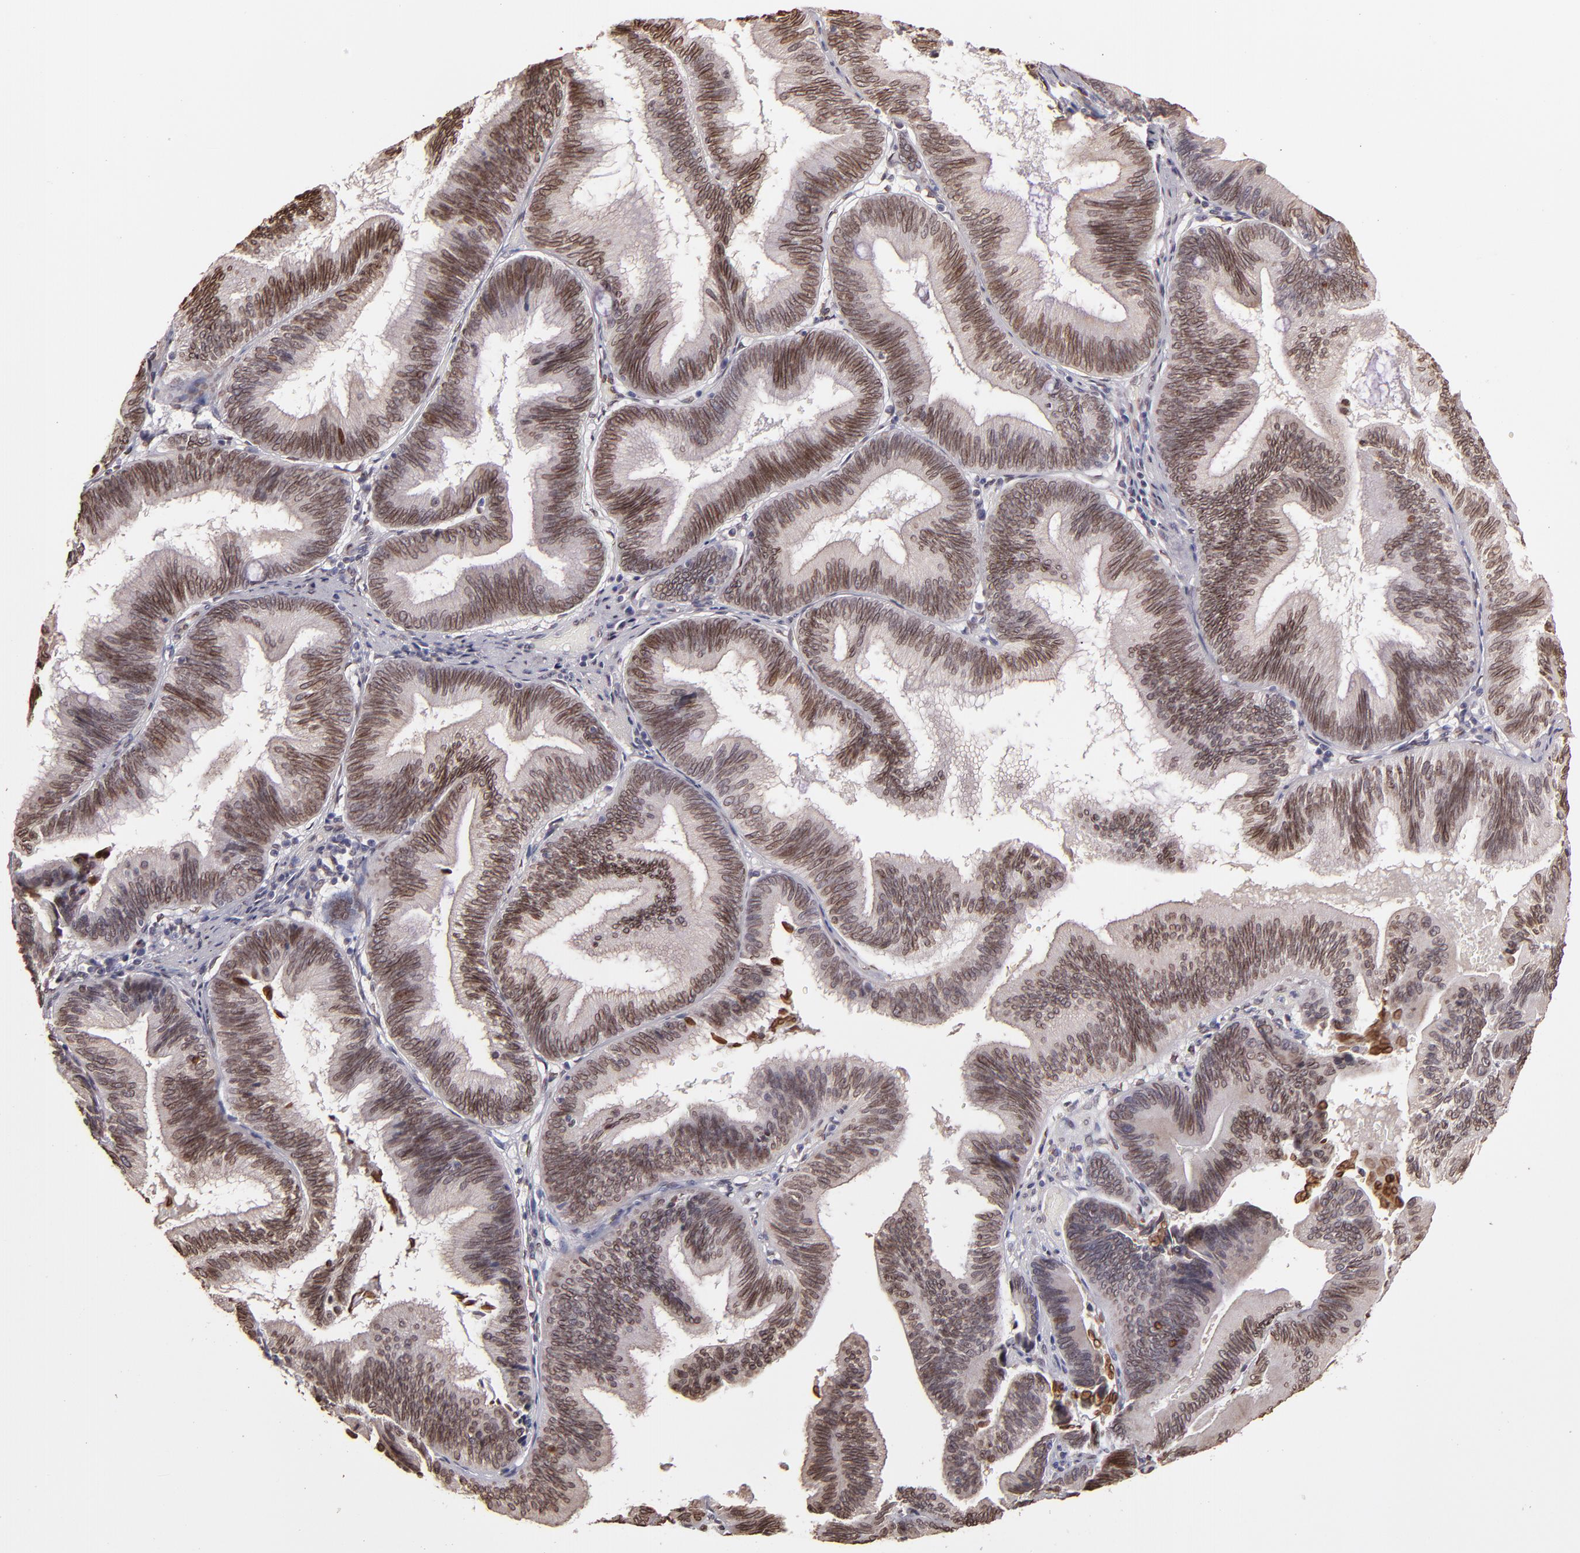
{"staining": {"intensity": "moderate", "quantity": ">75%", "location": "cytoplasmic/membranous,nuclear"}, "tissue": "pancreatic cancer", "cell_type": "Tumor cells", "image_type": "cancer", "snomed": [{"axis": "morphology", "description": "Adenocarcinoma, NOS"}, {"axis": "topography", "description": "Pancreas"}], "caption": "Immunohistochemistry (IHC) (DAB) staining of pancreatic adenocarcinoma exhibits moderate cytoplasmic/membranous and nuclear protein expression in about >75% of tumor cells.", "gene": "PUM3", "patient": {"sex": "male", "age": 82}}